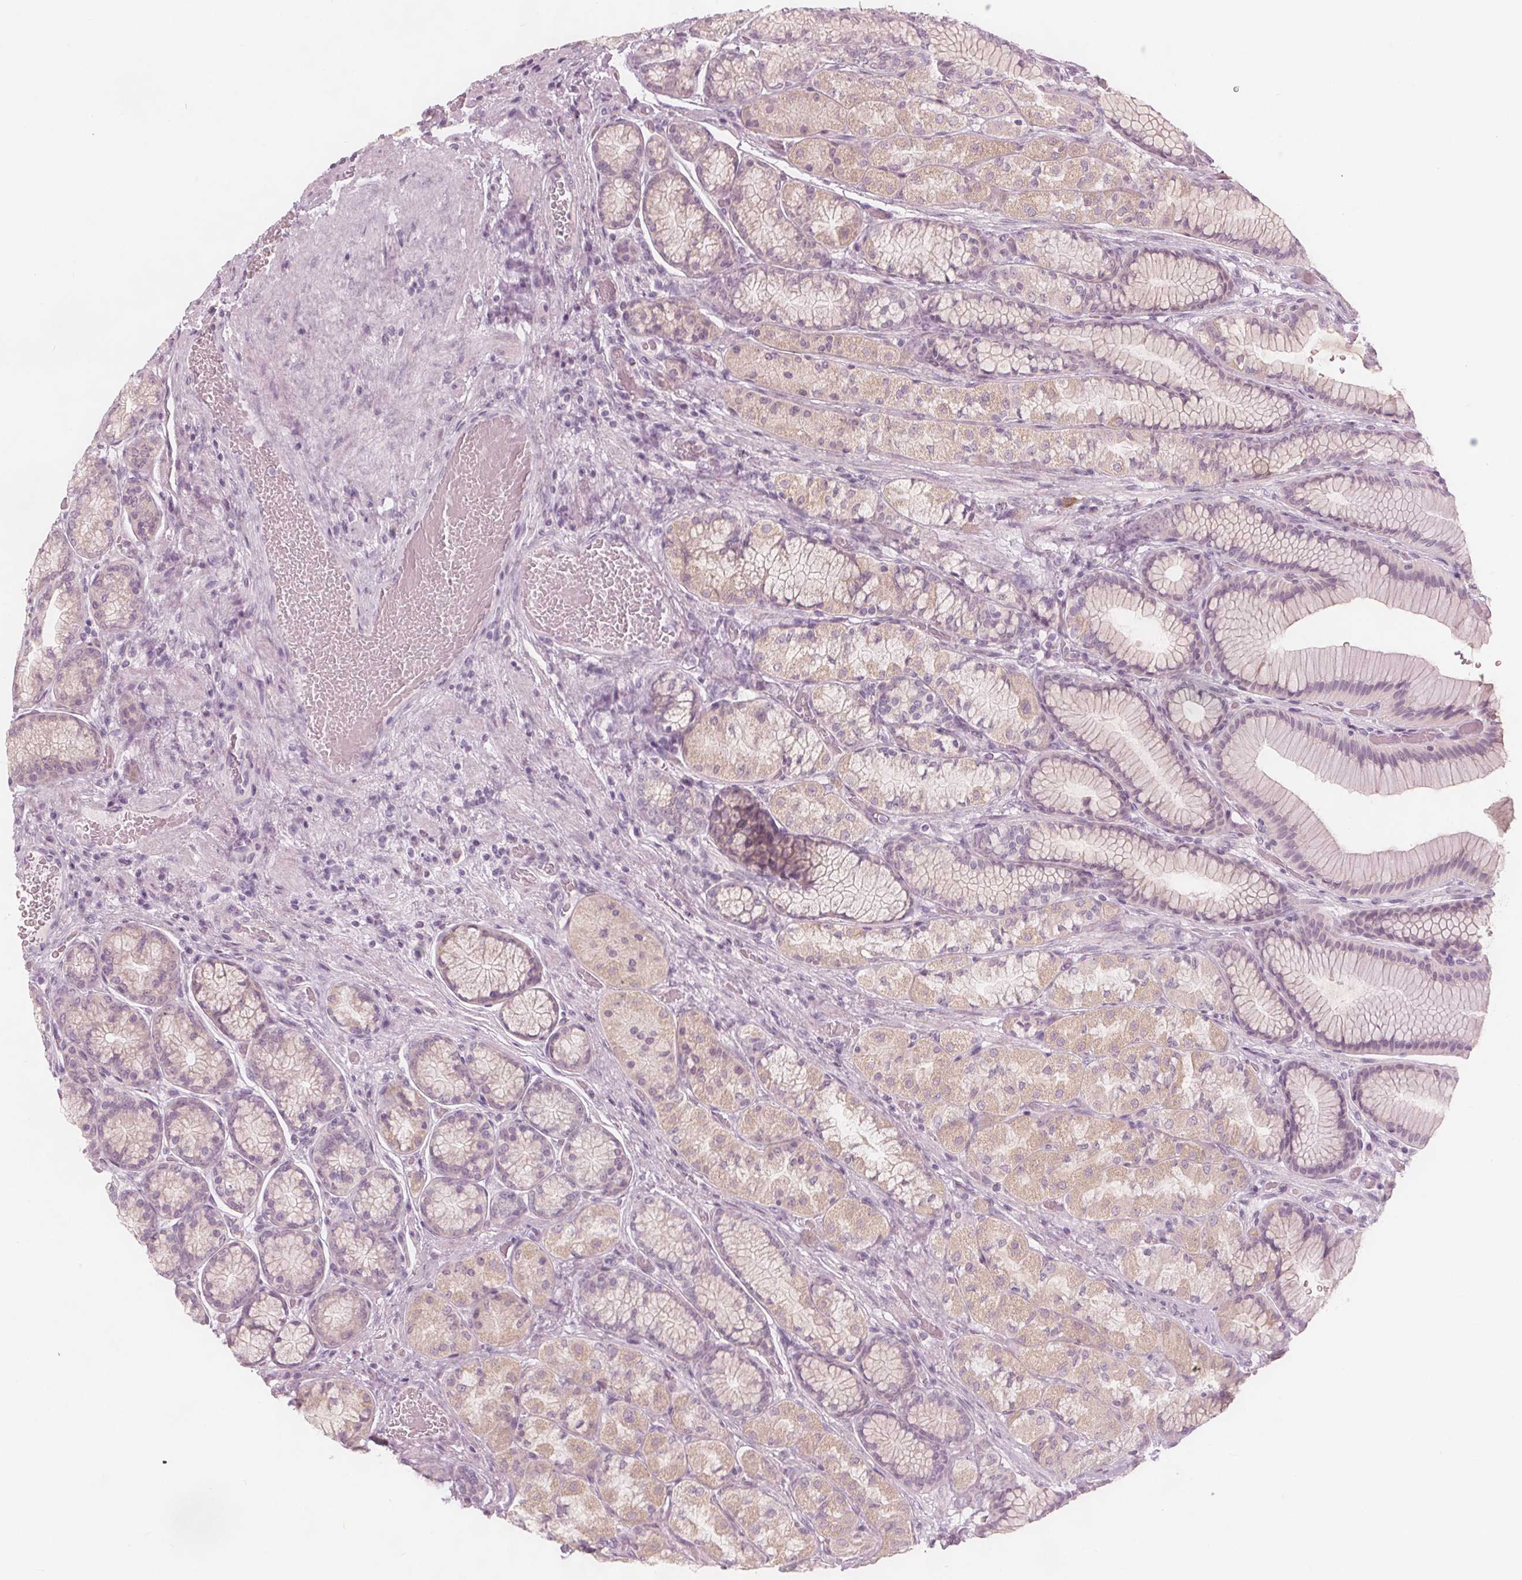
{"staining": {"intensity": "weak", "quantity": "25%-75%", "location": "cytoplasmic/membranous"}, "tissue": "stomach", "cell_type": "Glandular cells", "image_type": "normal", "snomed": [{"axis": "morphology", "description": "Normal tissue, NOS"}, {"axis": "morphology", "description": "Adenocarcinoma, NOS"}, {"axis": "morphology", "description": "Adenocarcinoma, High grade"}, {"axis": "topography", "description": "Stomach, upper"}, {"axis": "topography", "description": "Stomach"}], "caption": "Stomach stained with DAB (3,3'-diaminobenzidine) immunohistochemistry (IHC) displays low levels of weak cytoplasmic/membranous expression in approximately 25%-75% of glandular cells.", "gene": "BRSK1", "patient": {"sex": "female", "age": 65}}